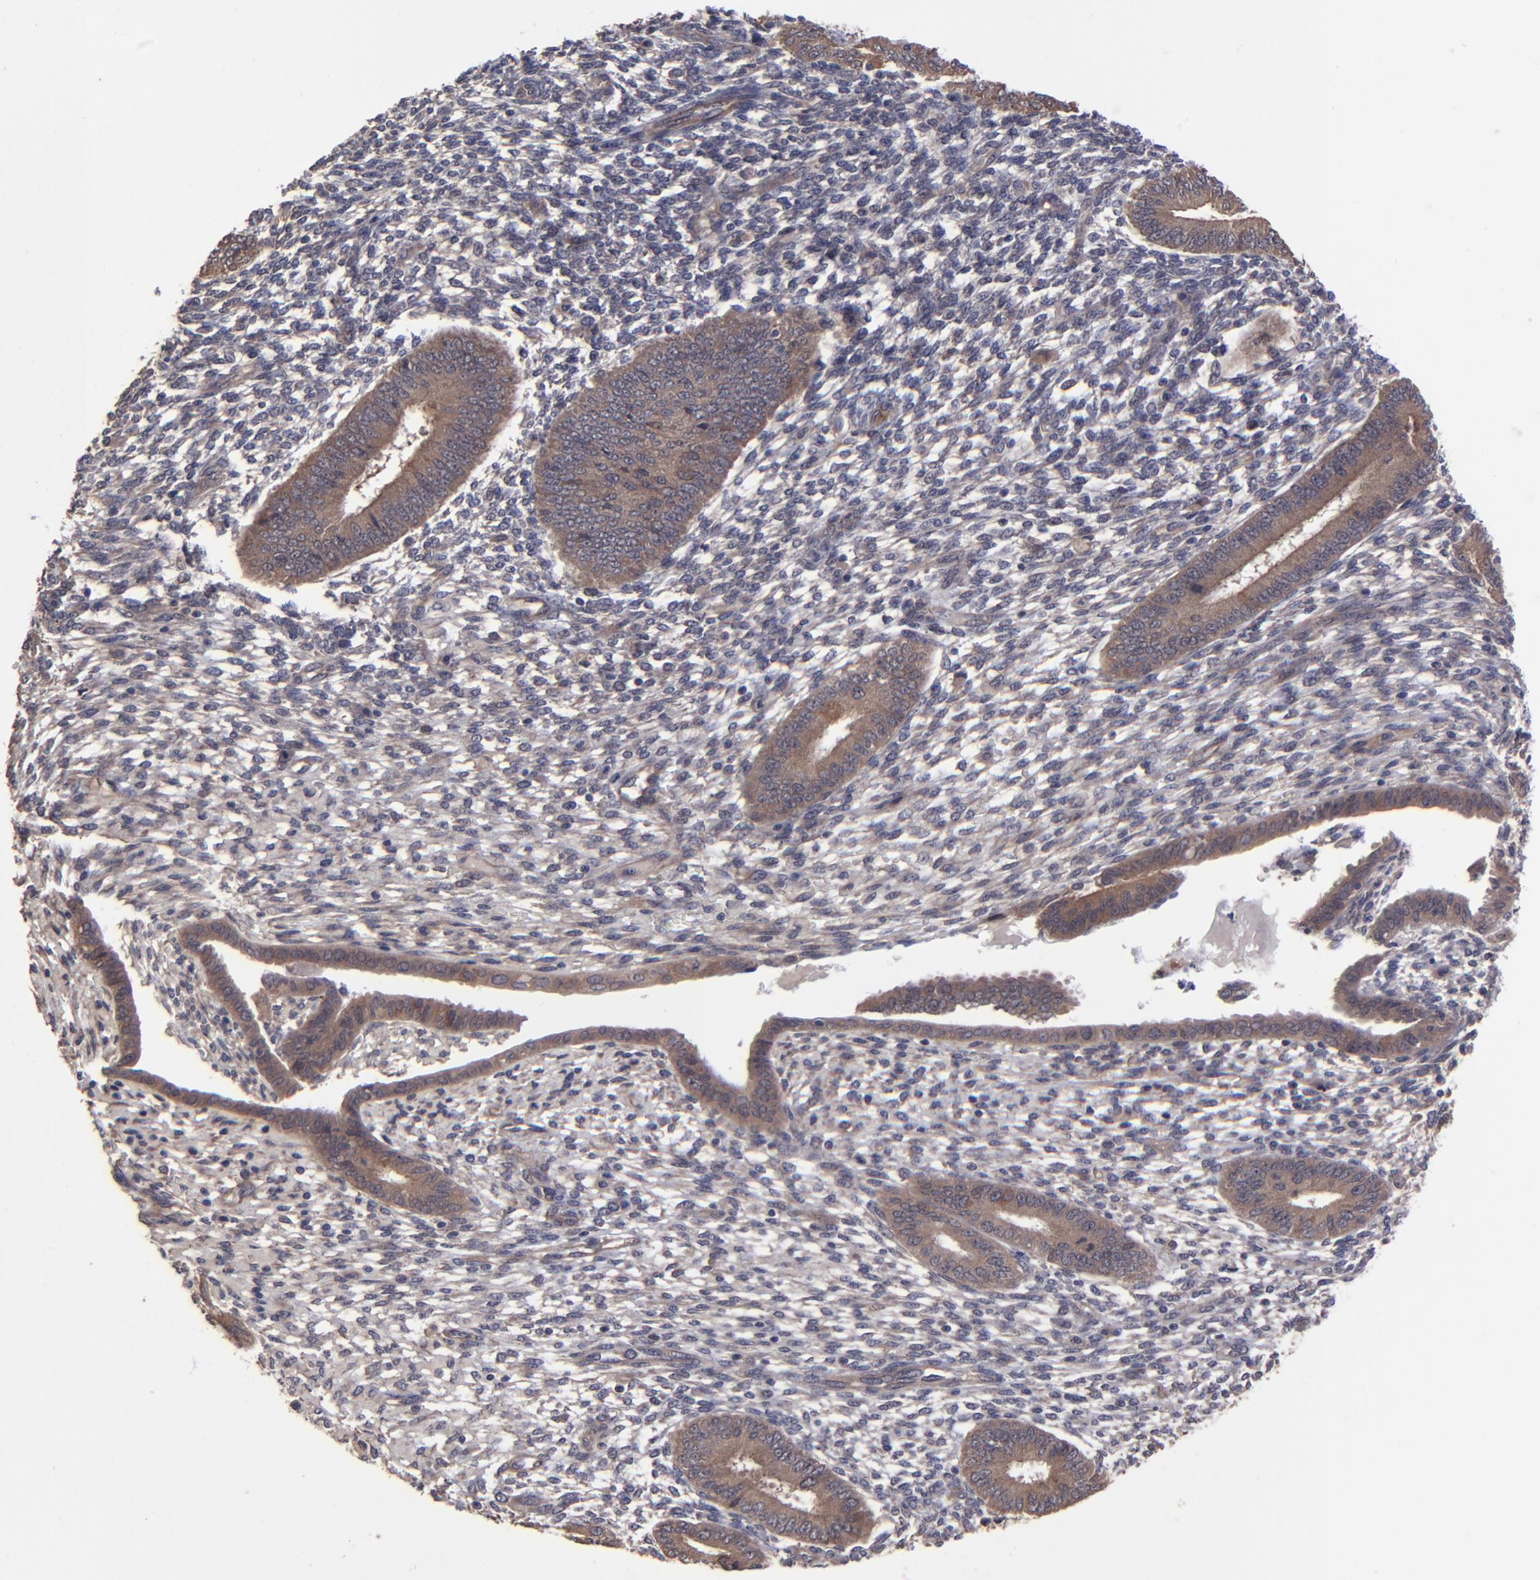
{"staining": {"intensity": "weak", "quantity": "<25%", "location": "cytoplasmic/membranous"}, "tissue": "endometrium", "cell_type": "Cells in endometrial stroma", "image_type": "normal", "snomed": [{"axis": "morphology", "description": "Normal tissue, NOS"}, {"axis": "topography", "description": "Endometrium"}], "caption": "Immunohistochemistry (IHC) micrograph of normal endometrium: endometrium stained with DAB (3,3'-diaminobenzidine) shows no significant protein expression in cells in endometrial stroma. (DAB immunohistochemistry (IHC) with hematoxylin counter stain).", "gene": "ZNF780A", "patient": {"sex": "female", "age": 42}}